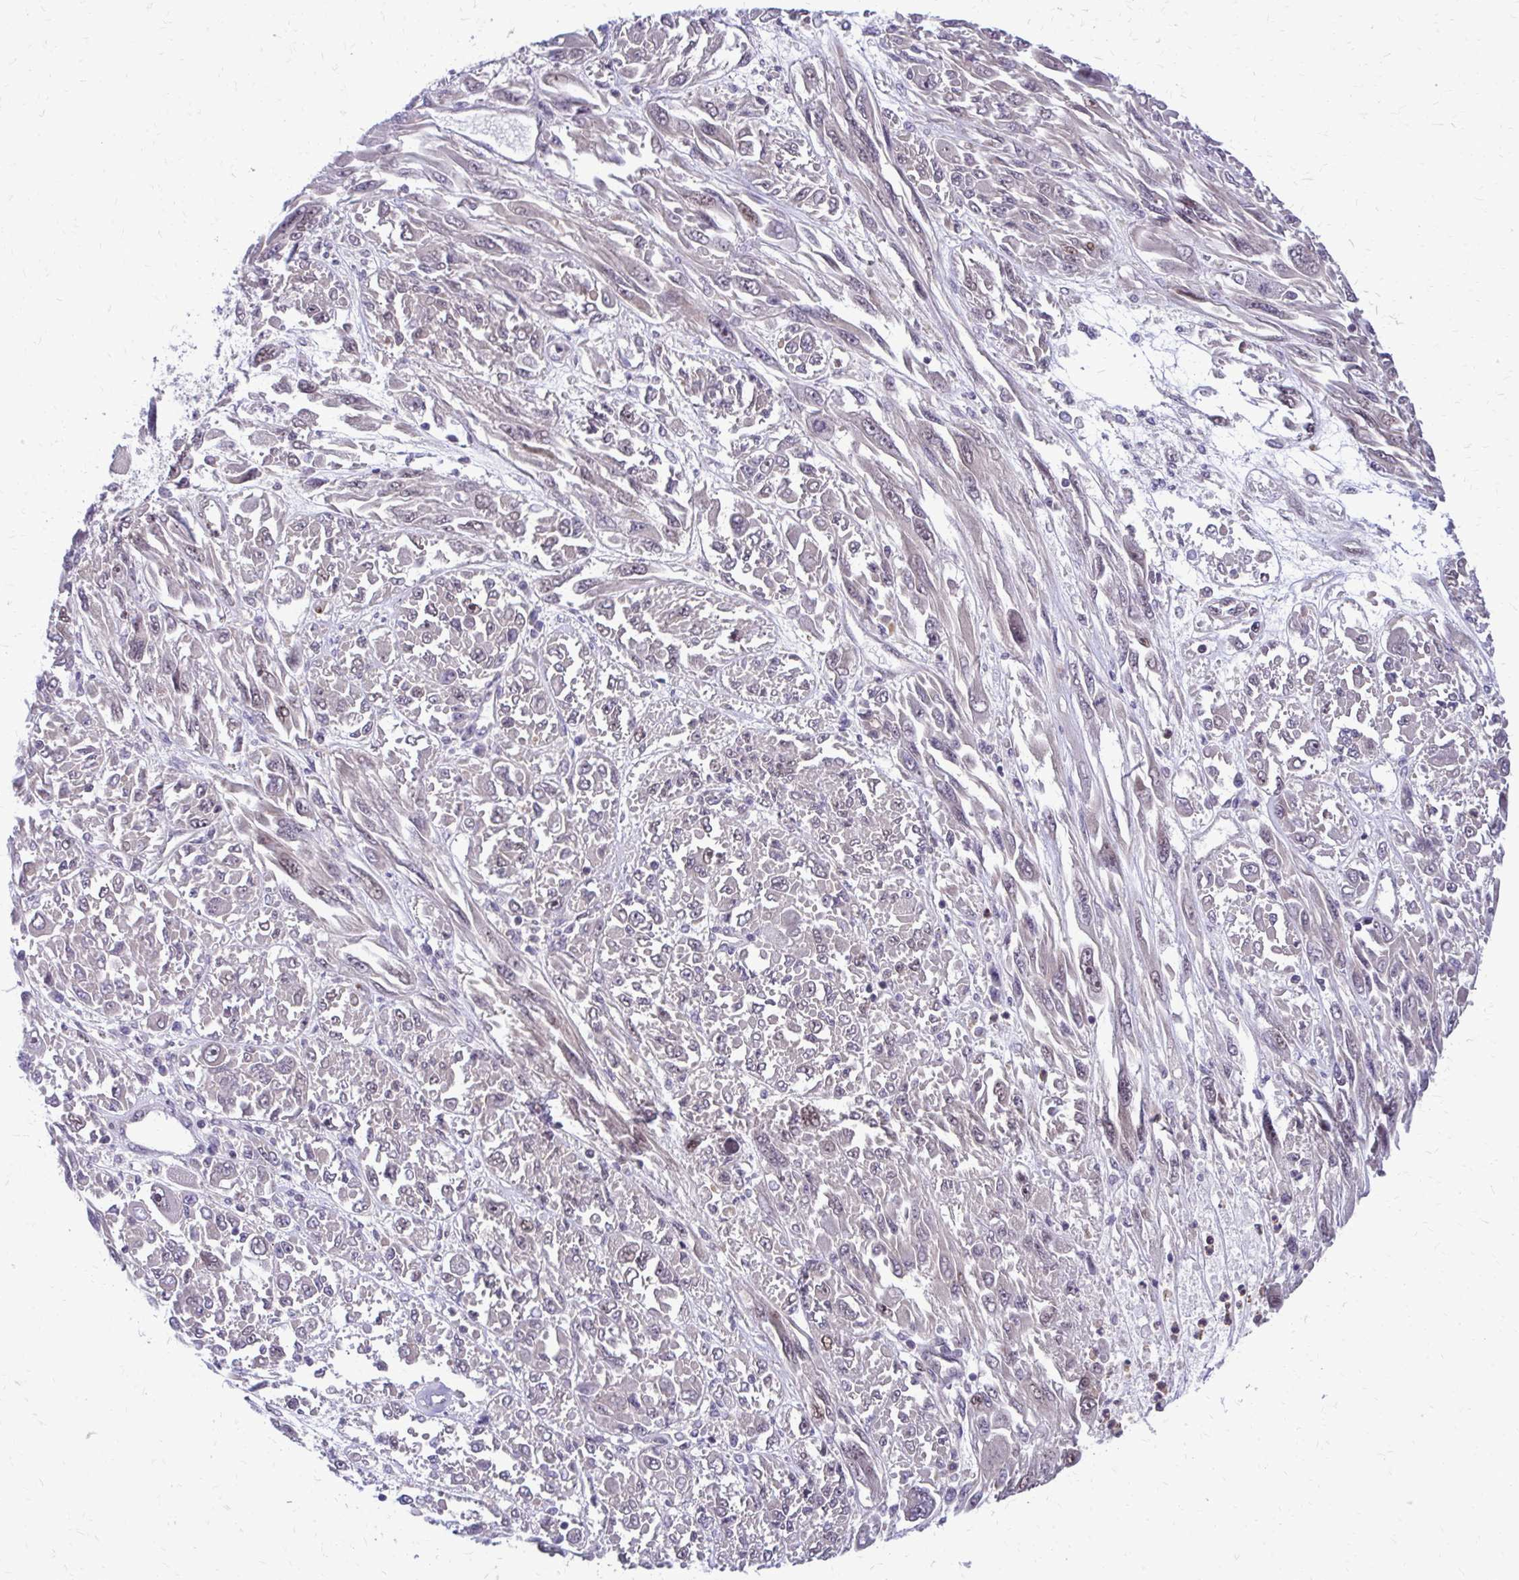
{"staining": {"intensity": "weak", "quantity": "<25%", "location": "nuclear"}, "tissue": "melanoma", "cell_type": "Tumor cells", "image_type": "cancer", "snomed": [{"axis": "morphology", "description": "Malignant melanoma, NOS"}, {"axis": "topography", "description": "Skin"}], "caption": "A high-resolution histopathology image shows IHC staining of melanoma, which displays no significant positivity in tumor cells.", "gene": "ANKRD30B", "patient": {"sex": "female", "age": 91}}